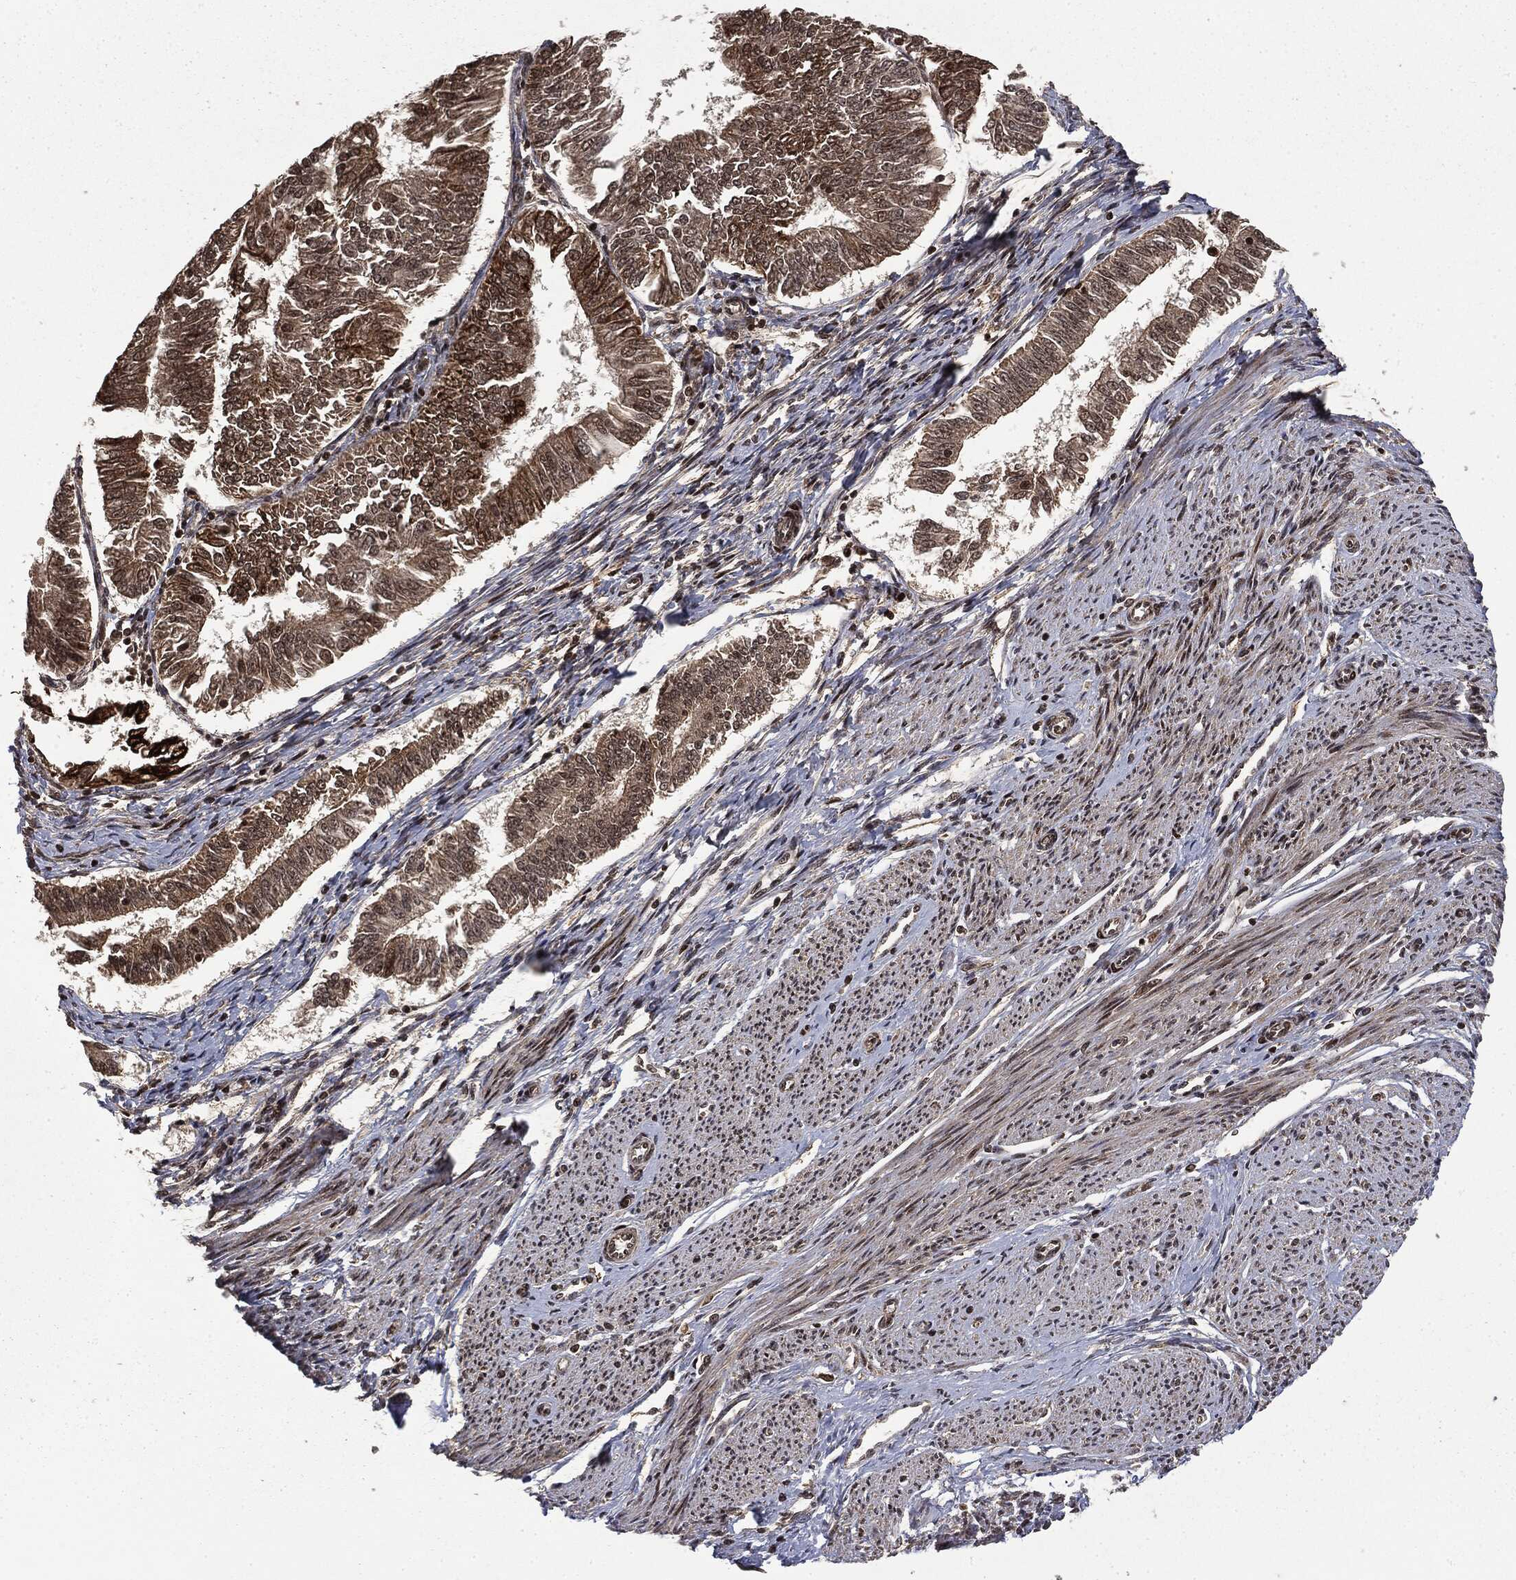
{"staining": {"intensity": "weak", "quantity": "25%-75%", "location": "cytoplasmic/membranous"}, "tissue": "endometrial cancer", "cell_type": "Tumor cells", "image_type": "cancer", "snomed": [{"axis": "morphology", "description": "Adenocarcinoma, NOS"}, {"axis": "topography", "description": "Endometrium"}], "caption": "The image reveals immunohistochemical staining of adenocarcinoma (endometrial). There is weak cytoplasmic/membranous positivity is identified in about 25%-75% of tumor cells. The protein is stained brown, and the nuclei are stained in blue (DAB (3,3'-diaminobenzidine) IHC with brightfield microscopy, high magnification).", "gene": "CTDP1", "patient": {"sex": "female", "age": 58}}